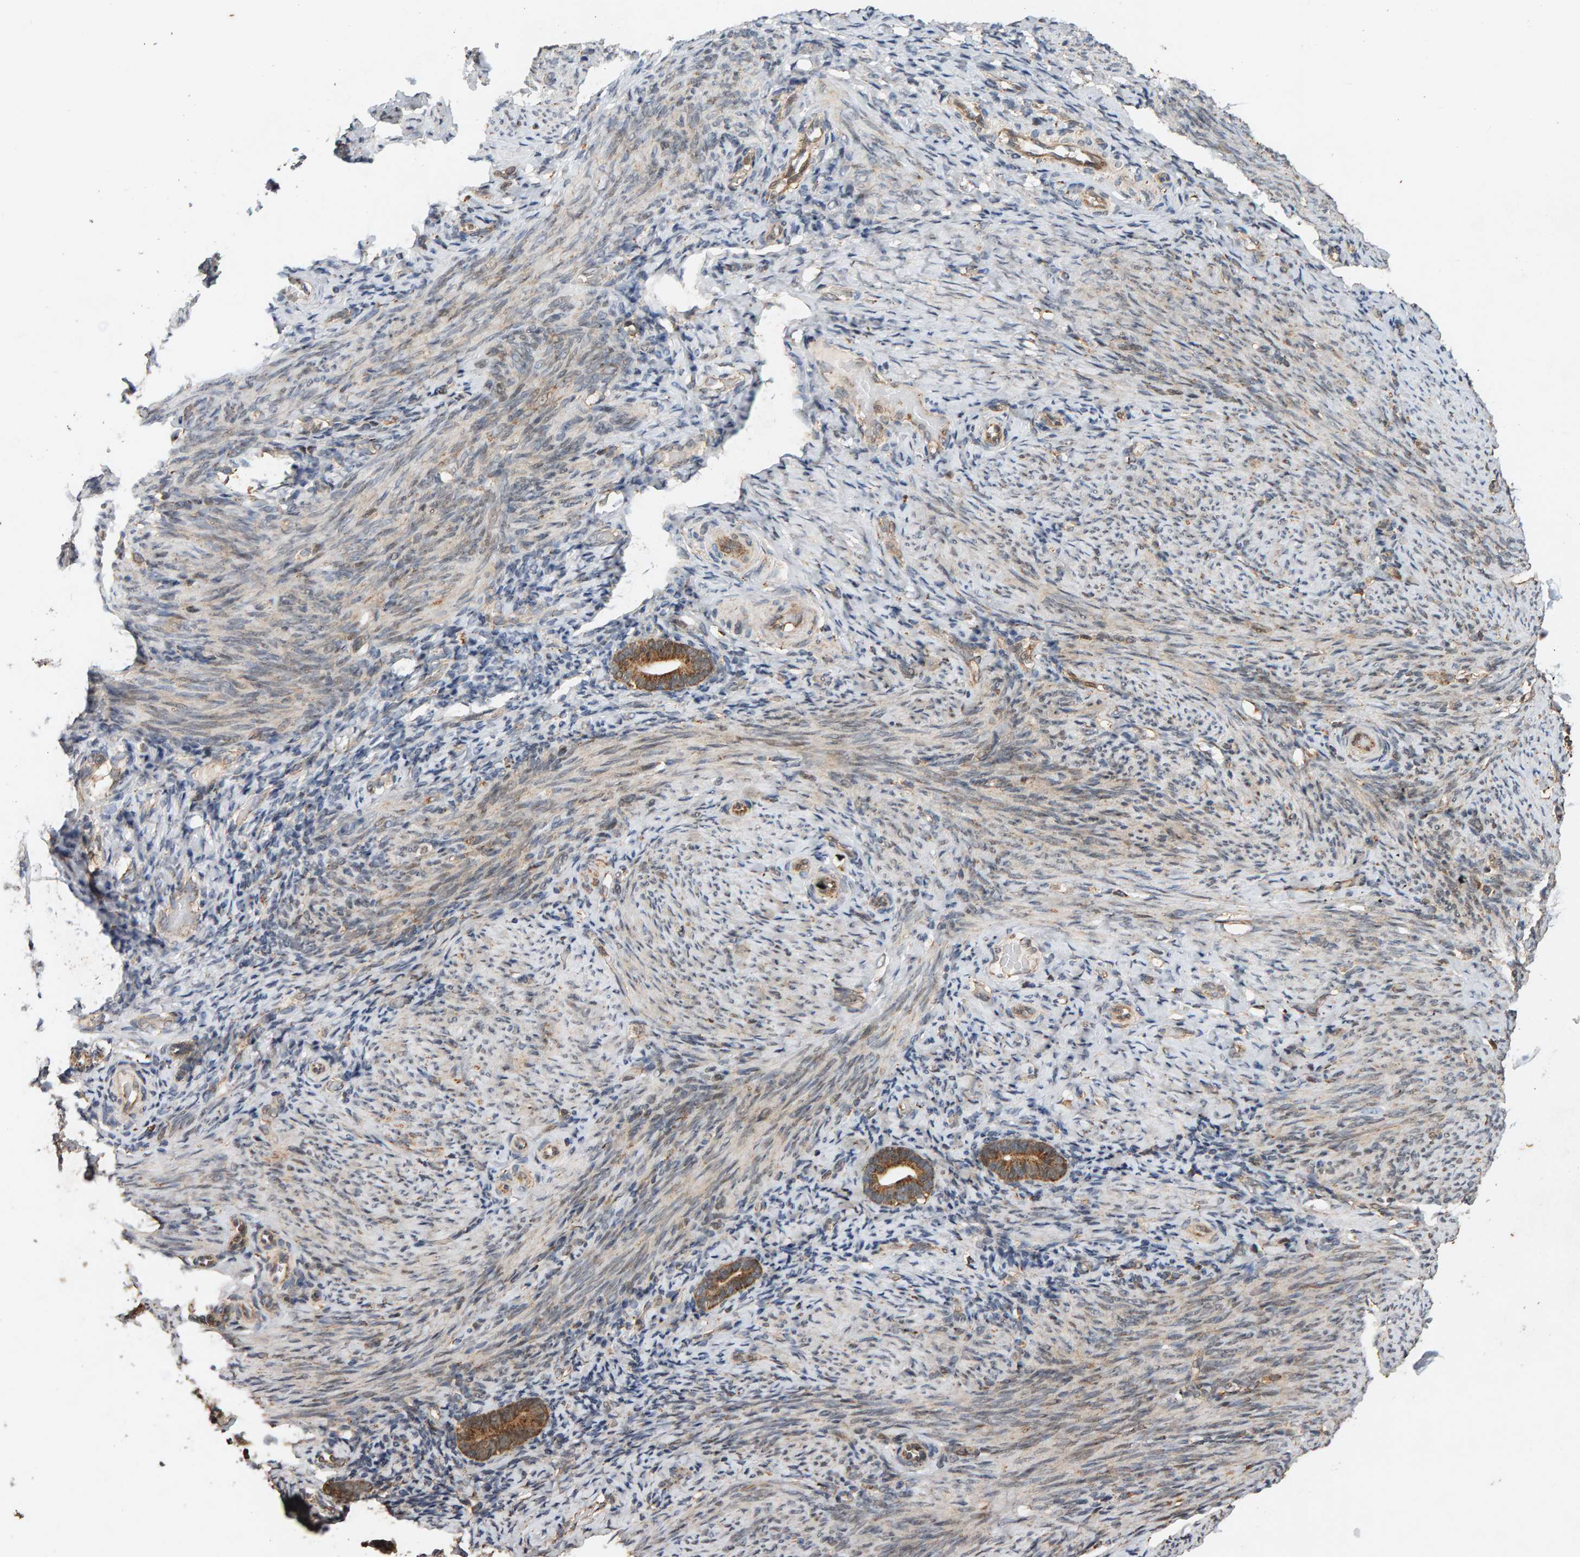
{"staining": {"intensity": "weak", "quantity": "25%-75%", "location": "cytoplasmic/membranous"}, "tissue": "endometrium", "cell_type": "Cells in endometrial stroma", "image_type": "normal", "snomed": [{"axis": "morphology", "description": "Normal tissue, NOS"}, {"axis": "topography", "description": "Endometrium"}], "caption": "IHC image of unremarkable human endometrium stained for a protein (brown), which demonstrates low levels of weak cytoplasmic/membranous positivity in about 25%-75% of cells in endometrial stroma.", "gene": "GSTK1", "patient": {"sex": "female", "age": 51}}